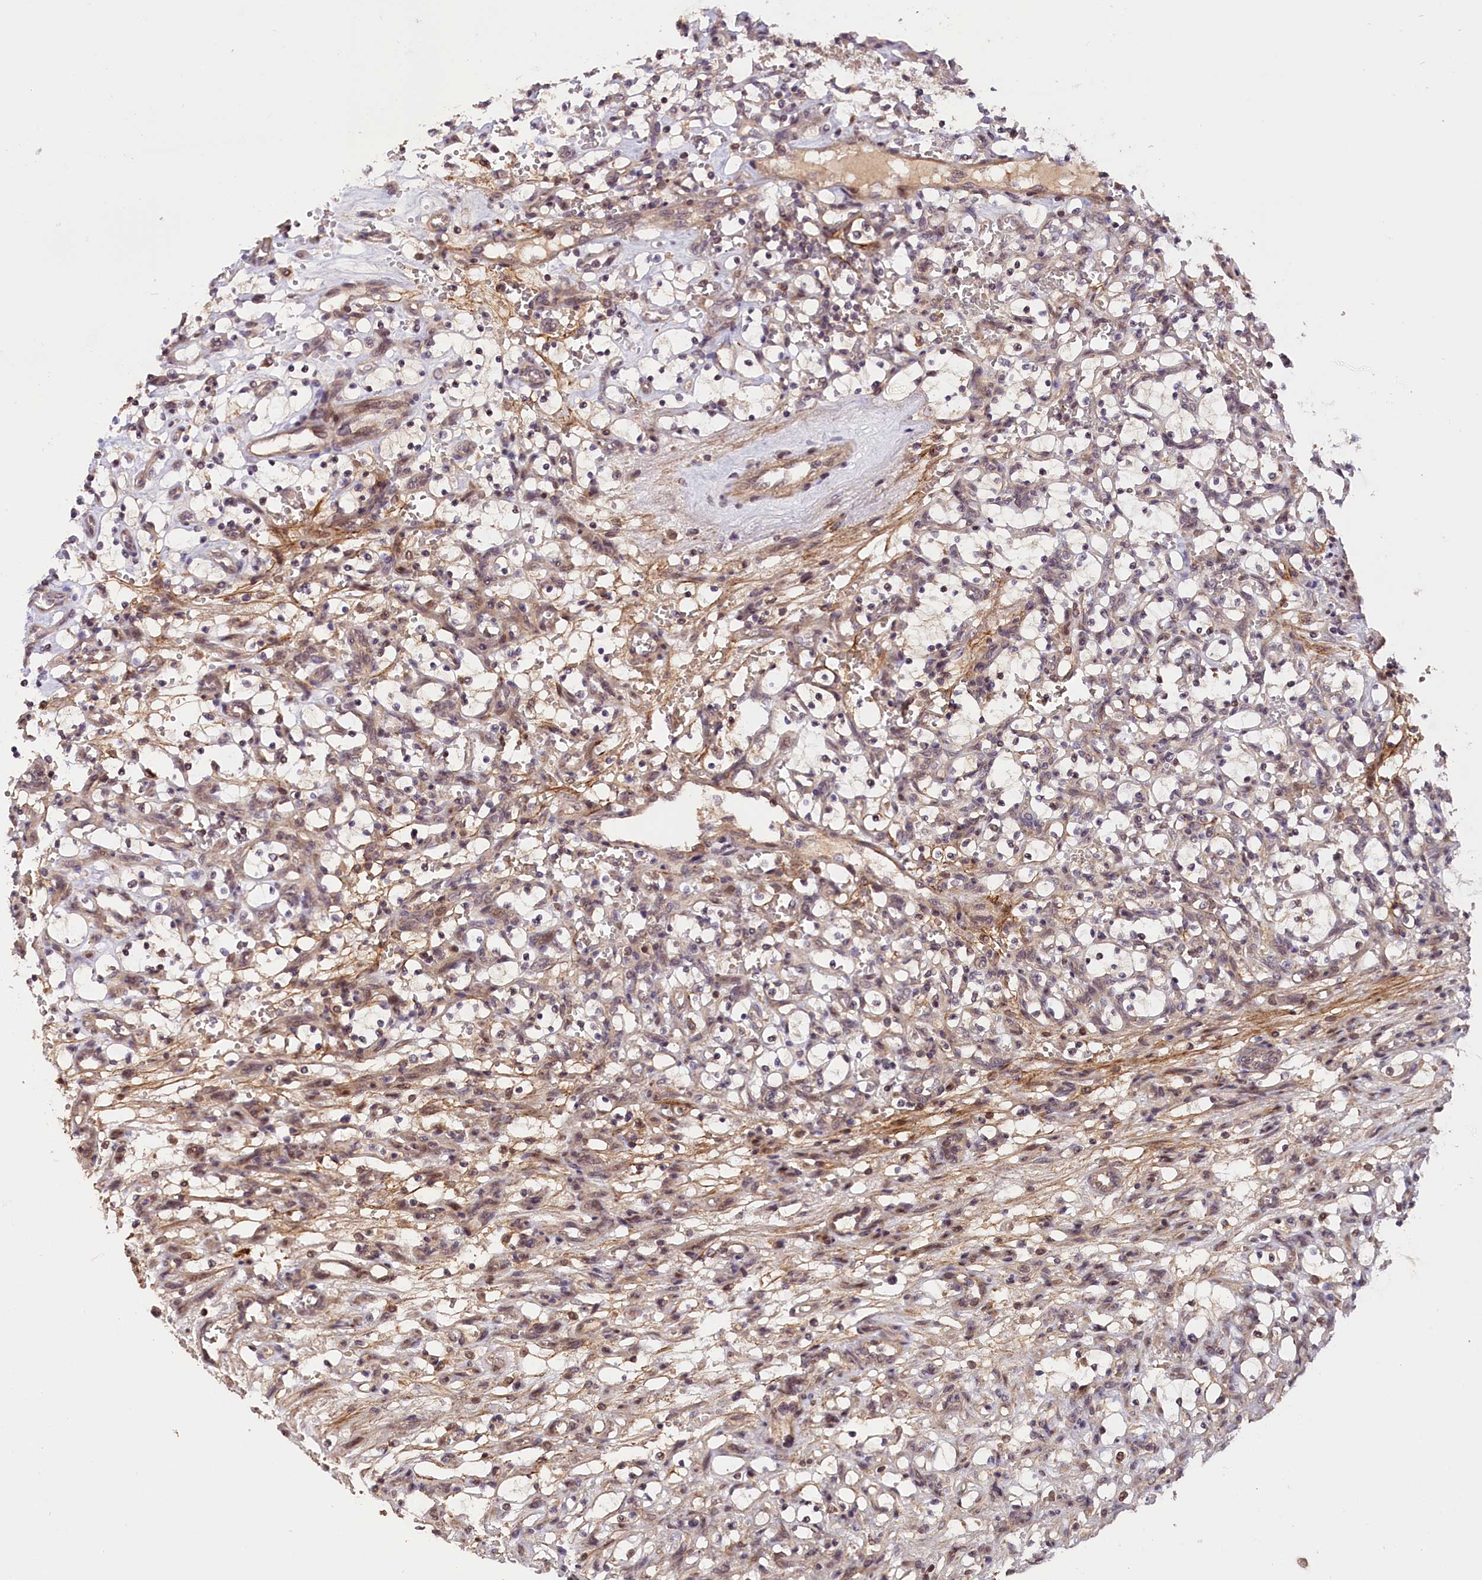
{"staining": {"intensity": "moderate", "quantity": "25%-75%", "location": "cytoplasmic/membranous"}, "tissue": "renal cancer", "cell_type": "Tumor cells", "image_type": "cancer", "snomed": [{"axis": "morphology", "description": "Adenocarcinoma, NOS"}, {"axis": "topography", "description": "Kidney"}], "caption": "IHC photomicrograph of human renal cancer stained for a protein (brown), which reveals medium levels of moderate cytoplasmic/membranous expression in approximately 25%-75% of tumor cells.", "gene": "ZNF480", "patient": {"sex": "female", "age": 69}}